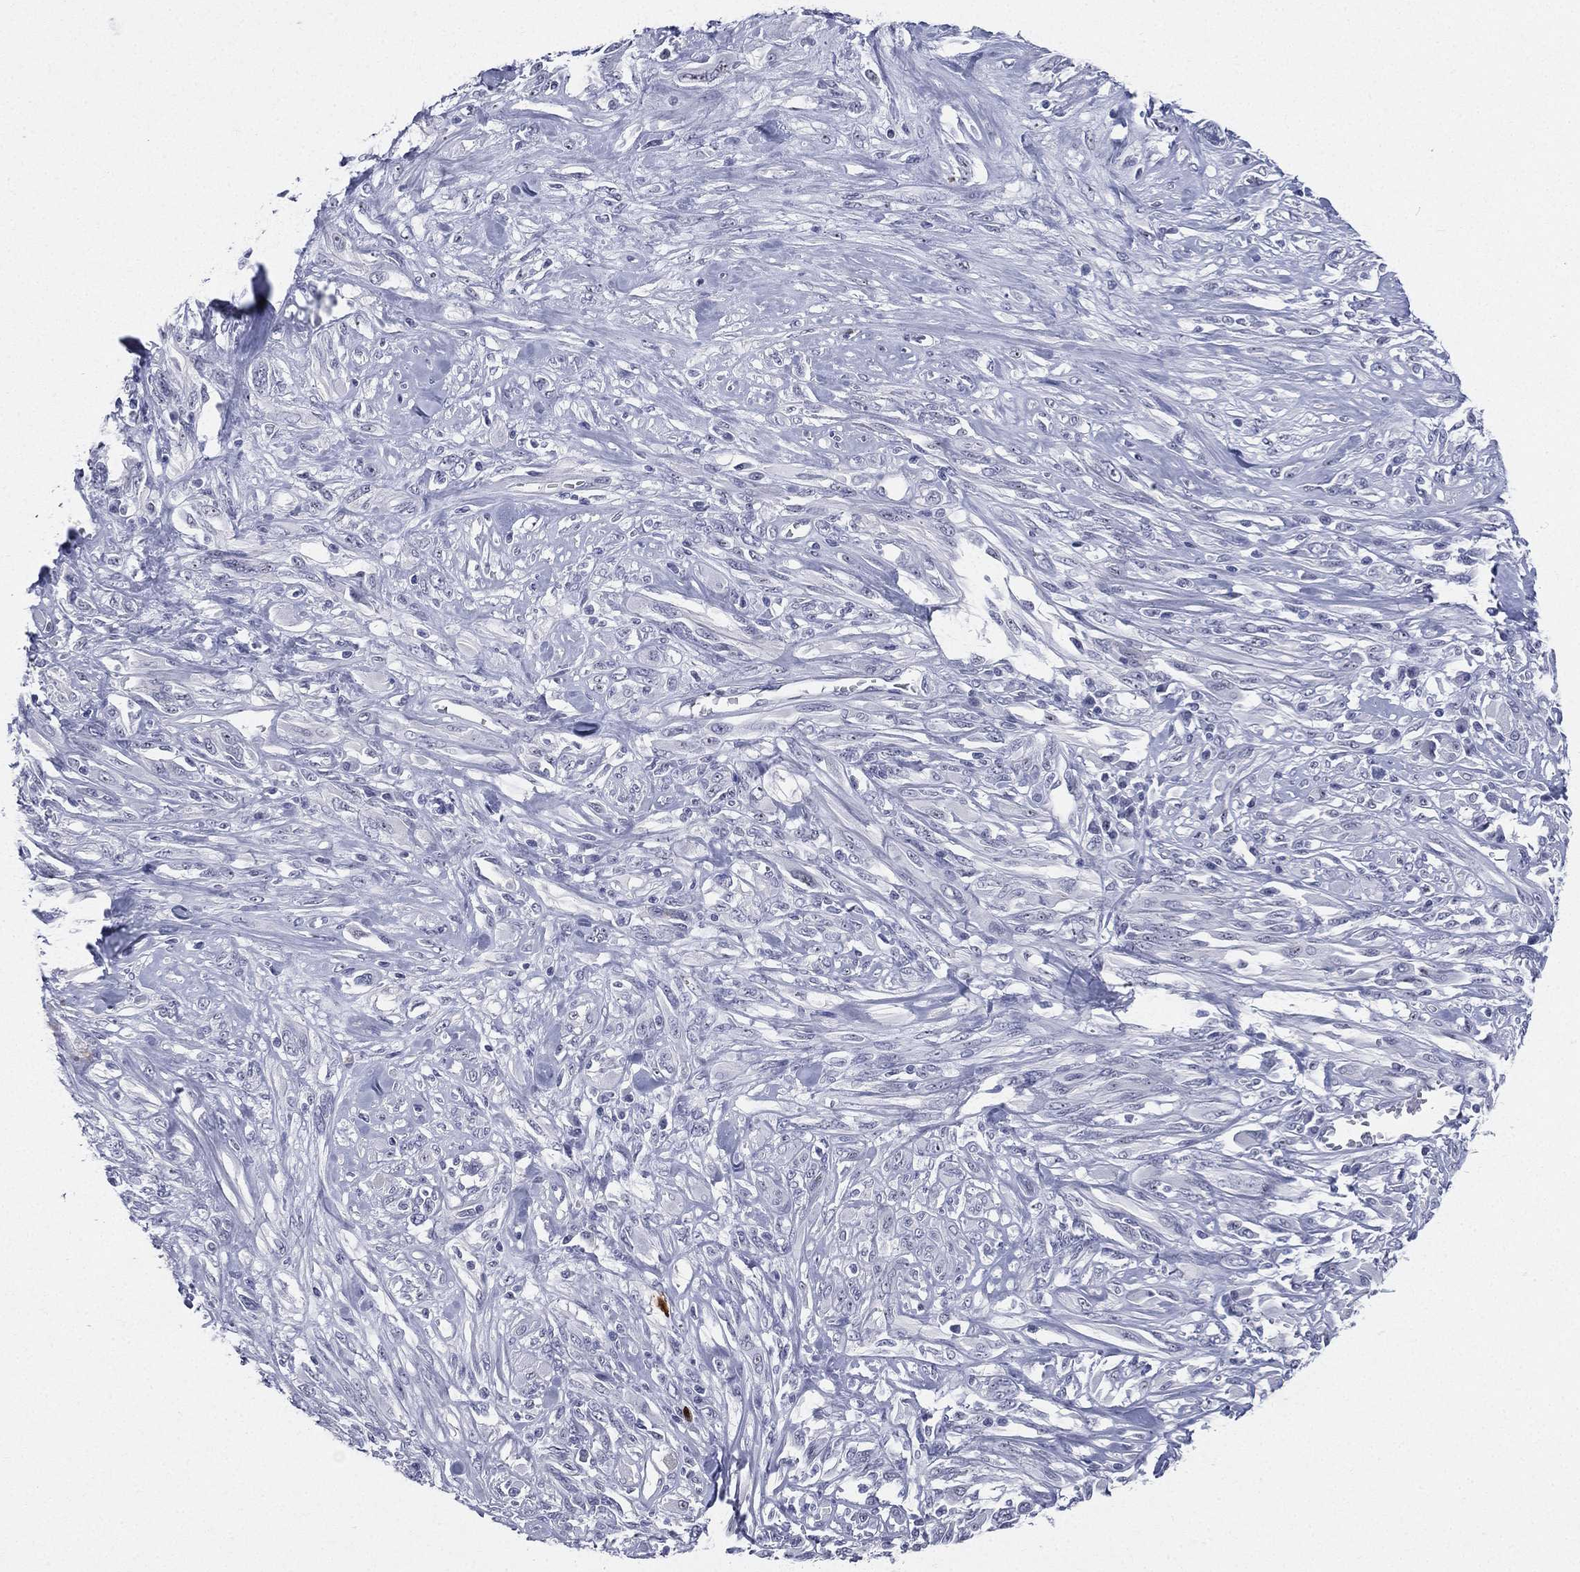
{"staining": {"intensity": "negative", "quantity": "none", "location": "none"}, "tissue": "melanoma", "cell_type": "Tumor cells", "image_type": "cancer", "snomed": [{"axis": "morphology", "description": "Malignant melanoma, NOS"}, {"axis": "topography", "description": "Skin"}], "caption": "Immunohistochemical staining of melanoma reveals no significant expression in tumor cells.", "gene": "CD22", "patient": {"sex": "female", "age": 91}}